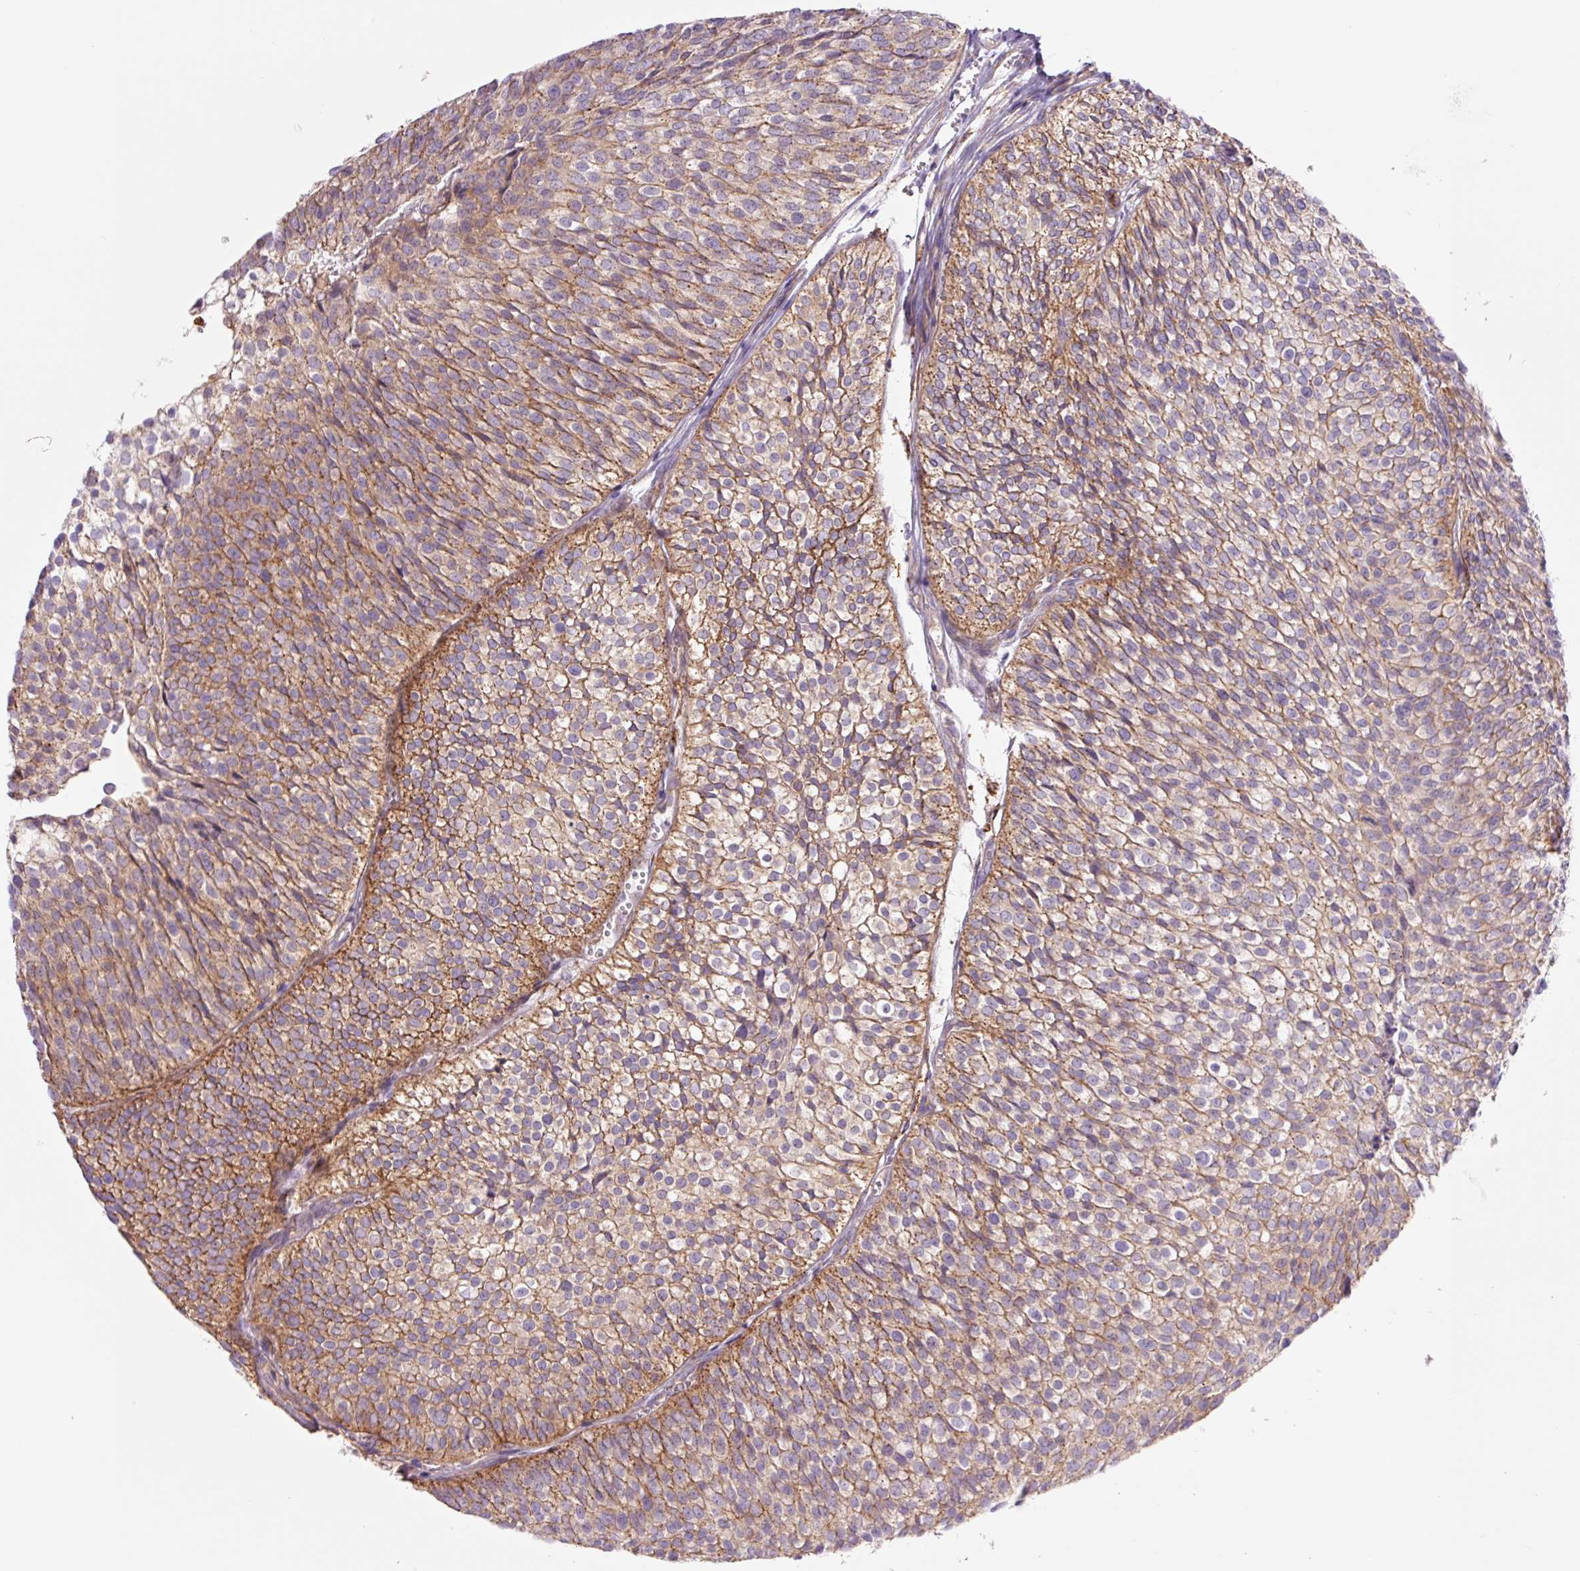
{"staining": {"intensity": "moderate", "quantity": ">75%", "location": "cytoplasmic/membranous"}, "tissue": "urothelial cancer", "cell_type": "Tumor cells", "image_type": "cancer", "snomed": [{"axis": "morphology", "description": "Urothelial carcinoma, Low grade"}, {"axis": "topography", "description": "Urinary bladder"}], "caption": "Urothelial carcinoma (low-grade) tissue displays moderate cytoplasmic/membranous positivity in about >75% of tumor cells, visualized by immunohistochemistry. (IHC, brightfield microscopy, high magnification).", "gene": "SH2D6", "patient": {"sex": "male", "age": 91}}